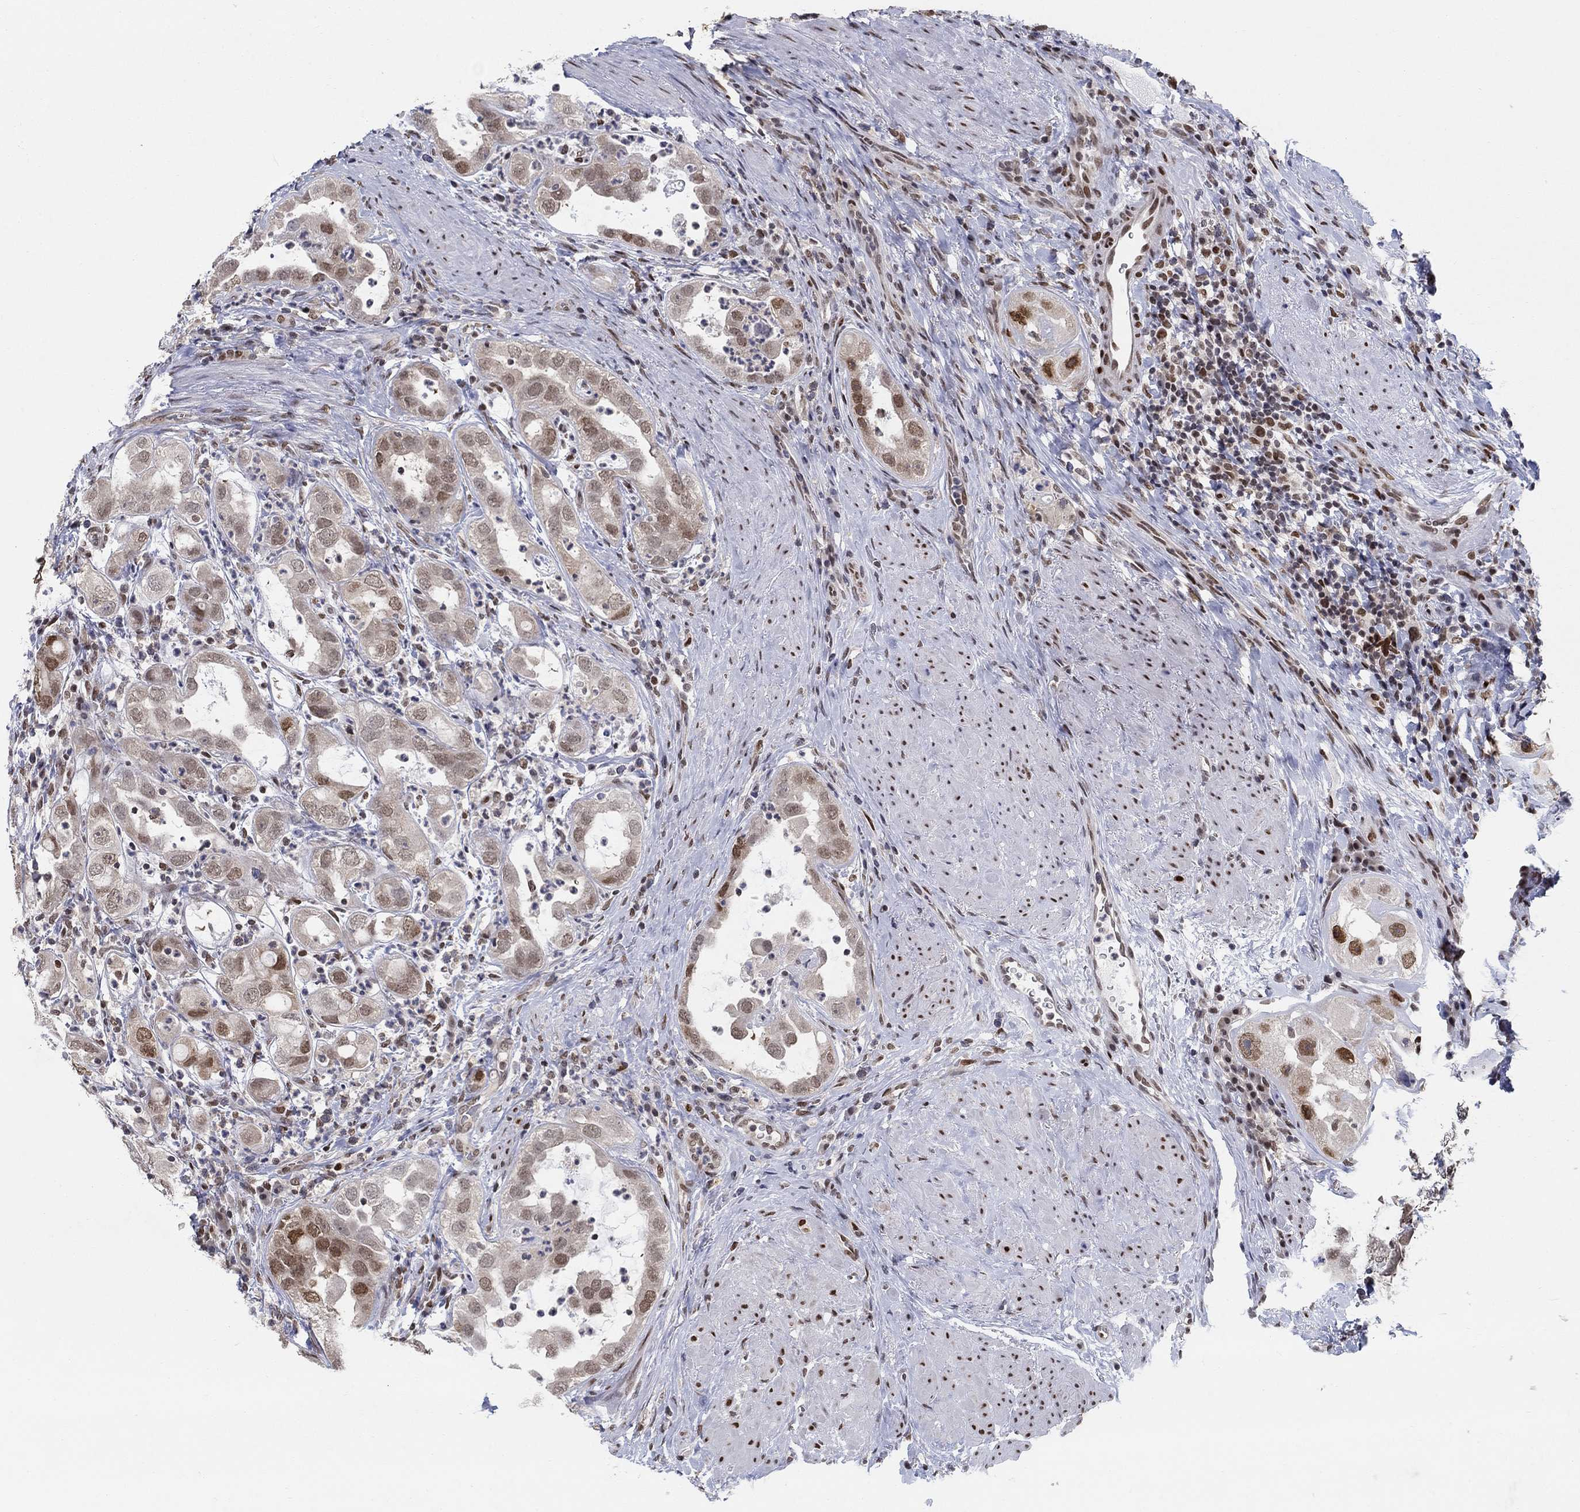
{"staining": {"intensity": "strong", "quantity": "<25%", "location": "nuclear"}, "tissue": "urothelial cancer", "cell_type": "Tumor cells", "image_type": "cancer", "snomed": [{"axis": "morphology", "description": "Urothelial carcinoma, High grade"}, {"axis": "topography", "description": "Urinary bladder"}], "caption": "Immunohistochemical staining of human urothelial cancer reveals medium levels of strong nuclear expression in approximately <25% of tumor cells. (DAB = brown stain, brightfield microscopy at high magnification).", "gene": "CENPE", "patient": {"sex": "female", "age": 41}}